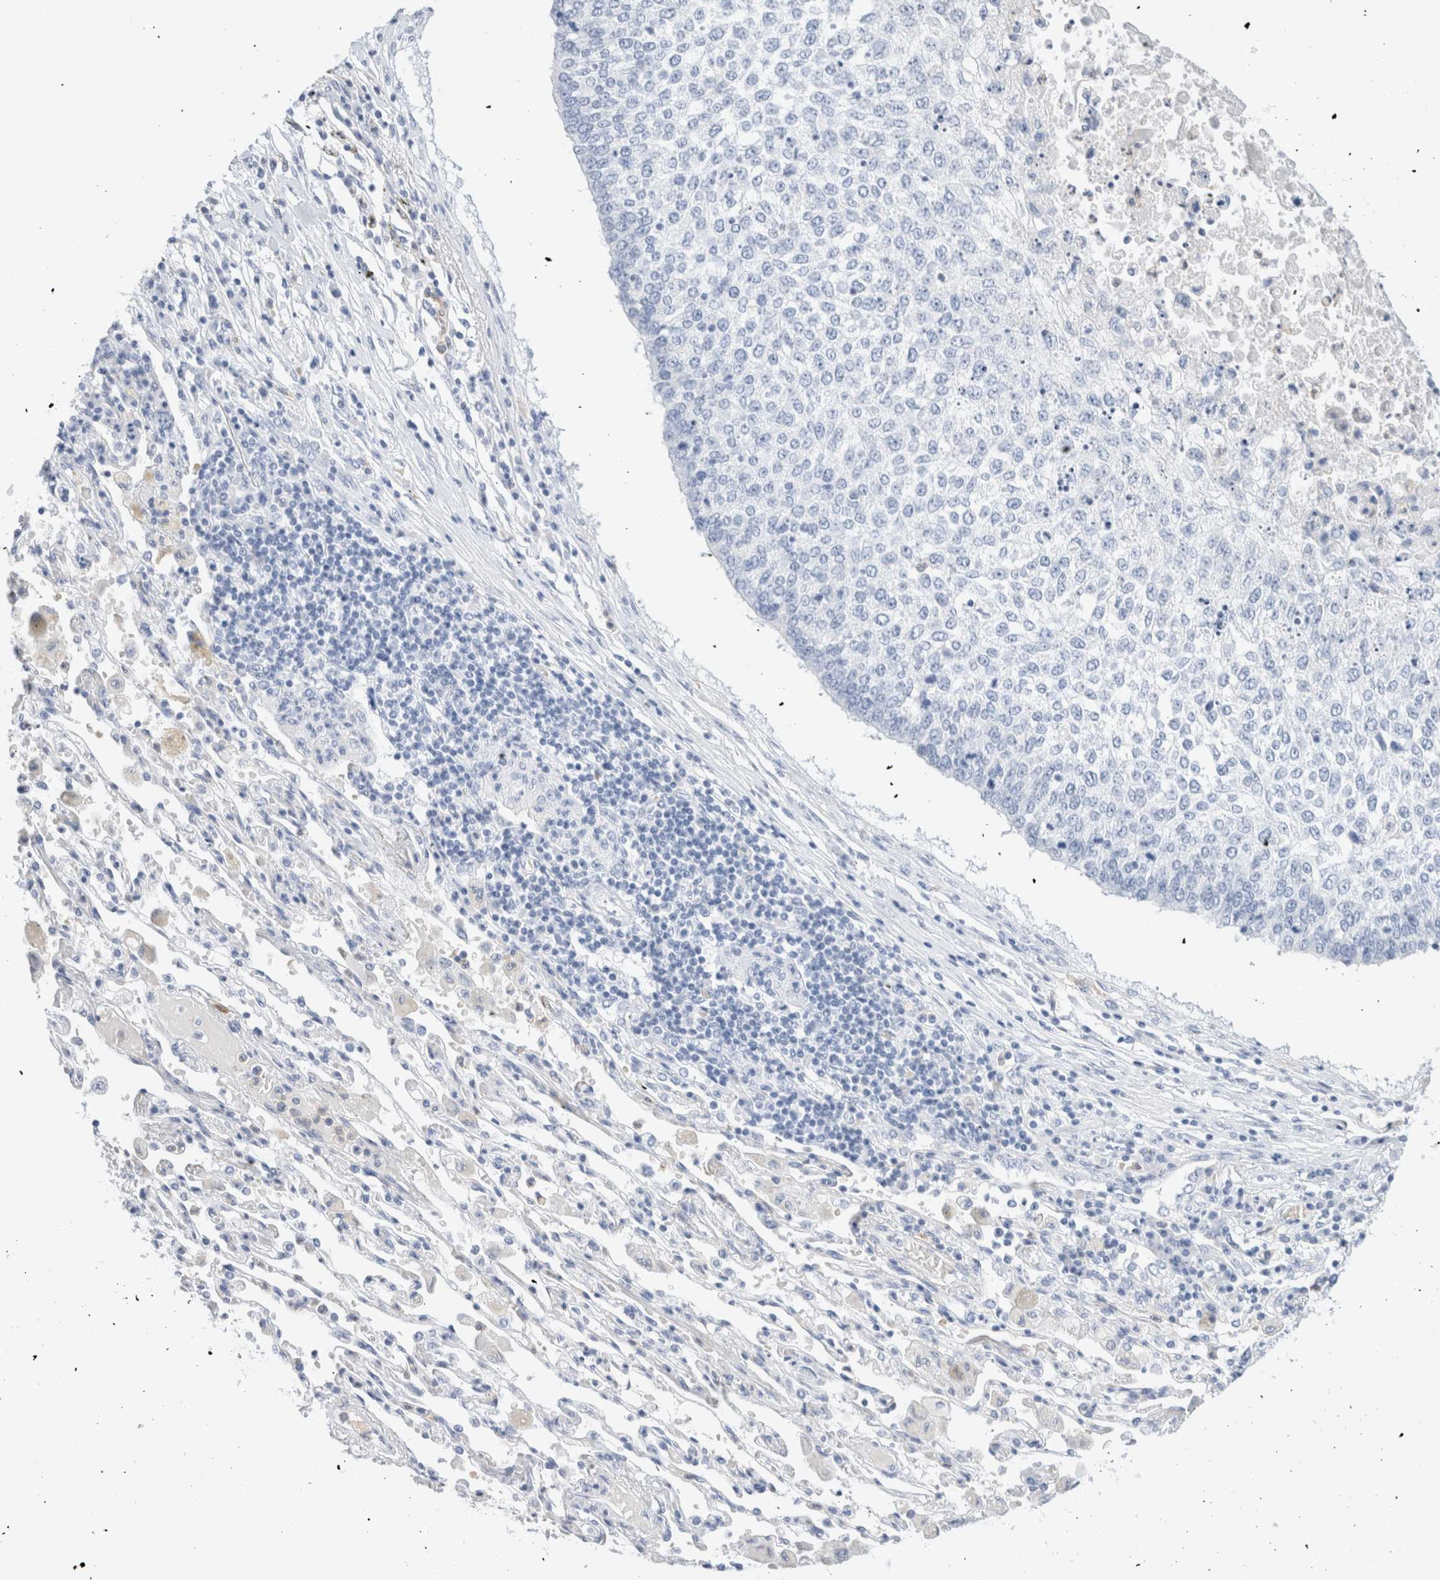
{"staining": {"intensity": "negative", "quantity": "none", "location": "none"}, "tissue": "lung cancer", "cell_type": "Tumor cells", "image_type": "cancer", "snomed": [{"axis": "morphology", "description": "Normal tissue, NOS"}, {"axis": "morphology", "description": "Squamous cell carcinoma, NOS"}, {"axis": "topography", "description": "Cartilage tissue"}, {"axis": "topography", "description": "Bronchus"}, {"axis": "topography", "description": "Lung"}, {"axis": "topography", "description": "Peripheral nerve tissue"}], "caption": "Lung cancer stained for a protein using IHC reveals no staining tumor cells.", "gene": "ARG1", "patient": {"sex": "female", "age": 49}}